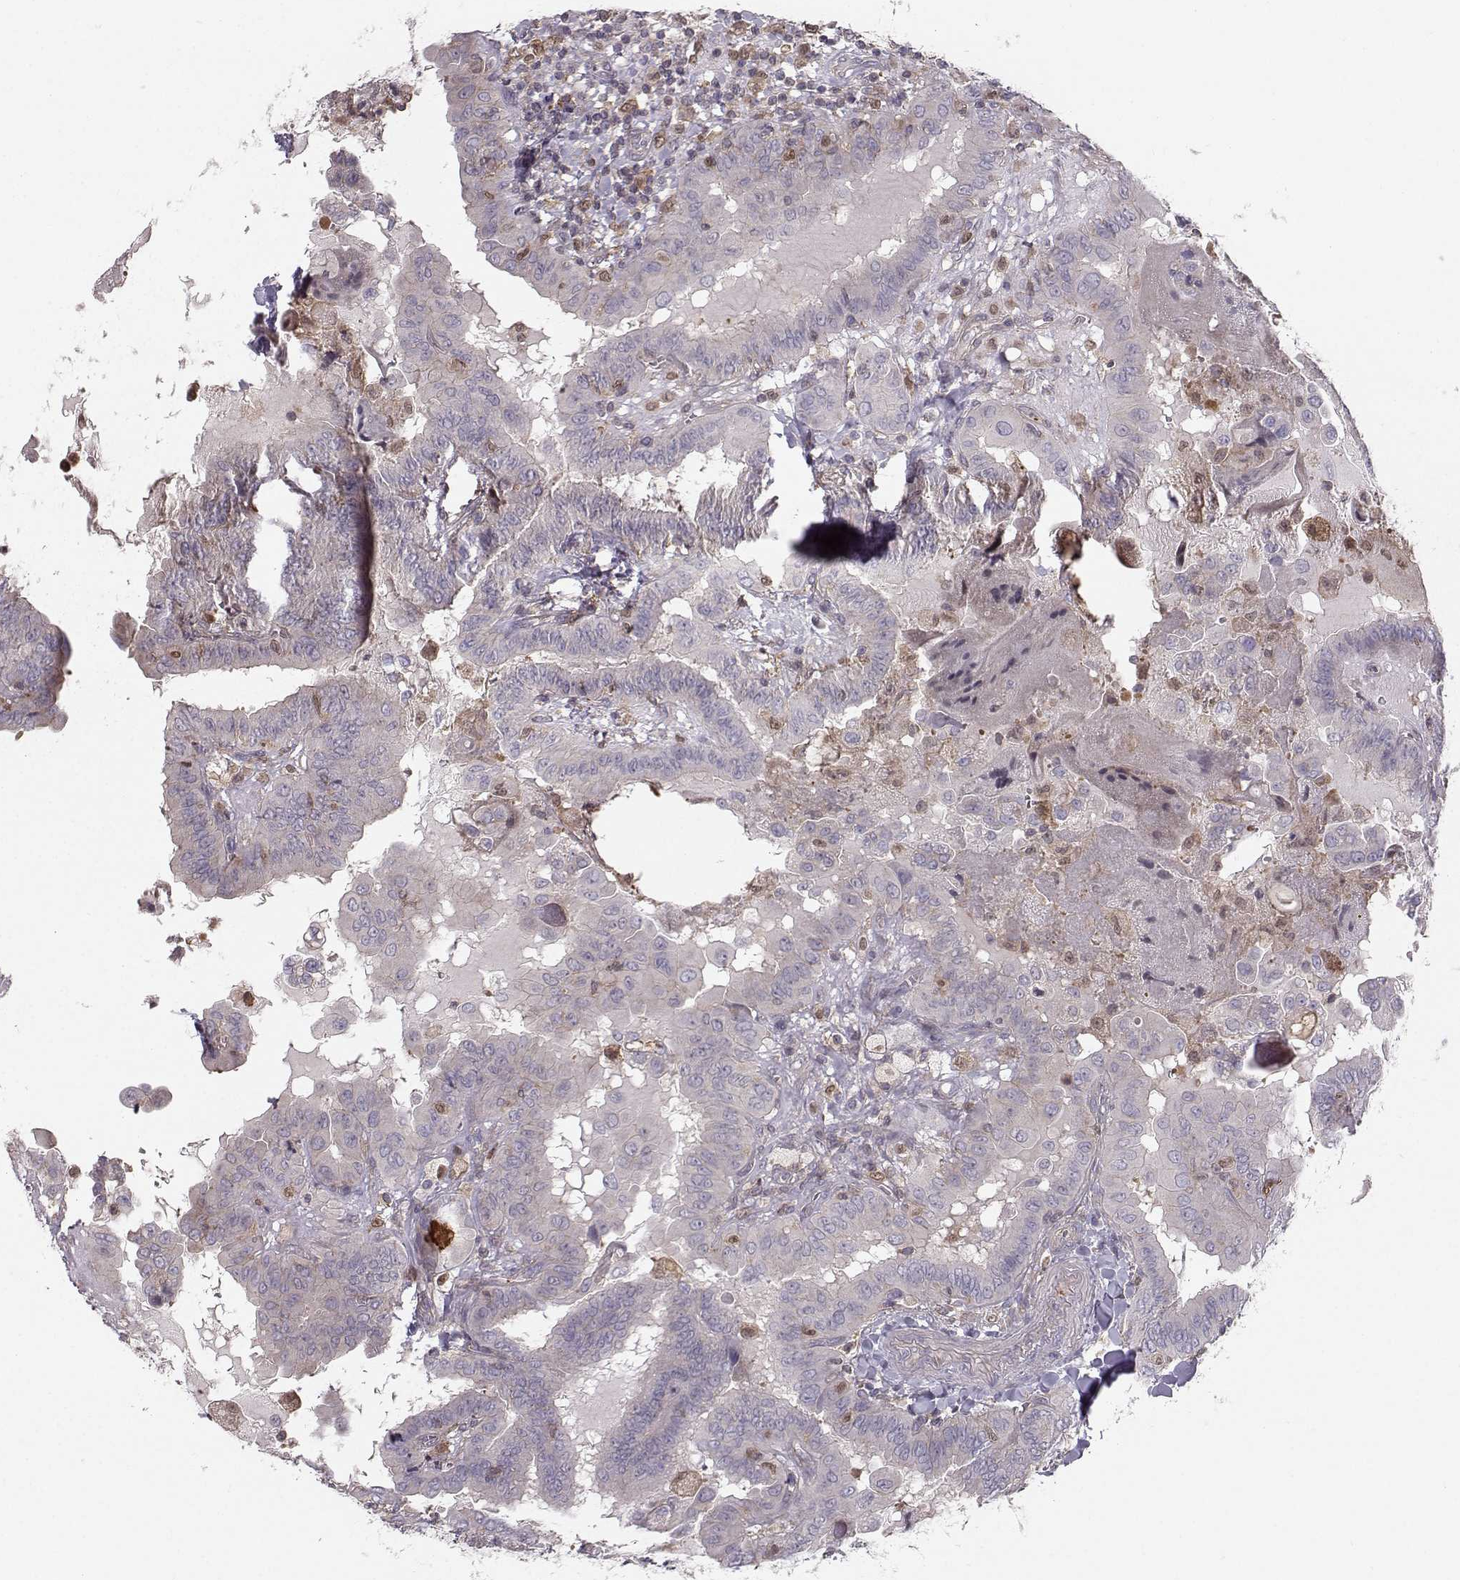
{"staining": {"intensity": "negative", "quantity": "none", "location": "none"}, "tissue": "thyroid cancer", "cell_type": "Tumor cells", "image_type": "cancer", "snomed": [{"axis": "morphology", "description": "Papillary adenocarcinoma, NOS"}, {"axis": "topography", "description": "Thyroid gland"}], "caption": "Image shows no significant protein staining in tumor cells of papillary adenocarcinoma (thyroid). (Stains: DAB (3,3'-diaminobenzidine) IHC with hematoxylin counter stain, Microscopy: brightfield microscopy at high magnification).", "gene": "ASB16", "patient": {"sex": "female", "age": 37}}